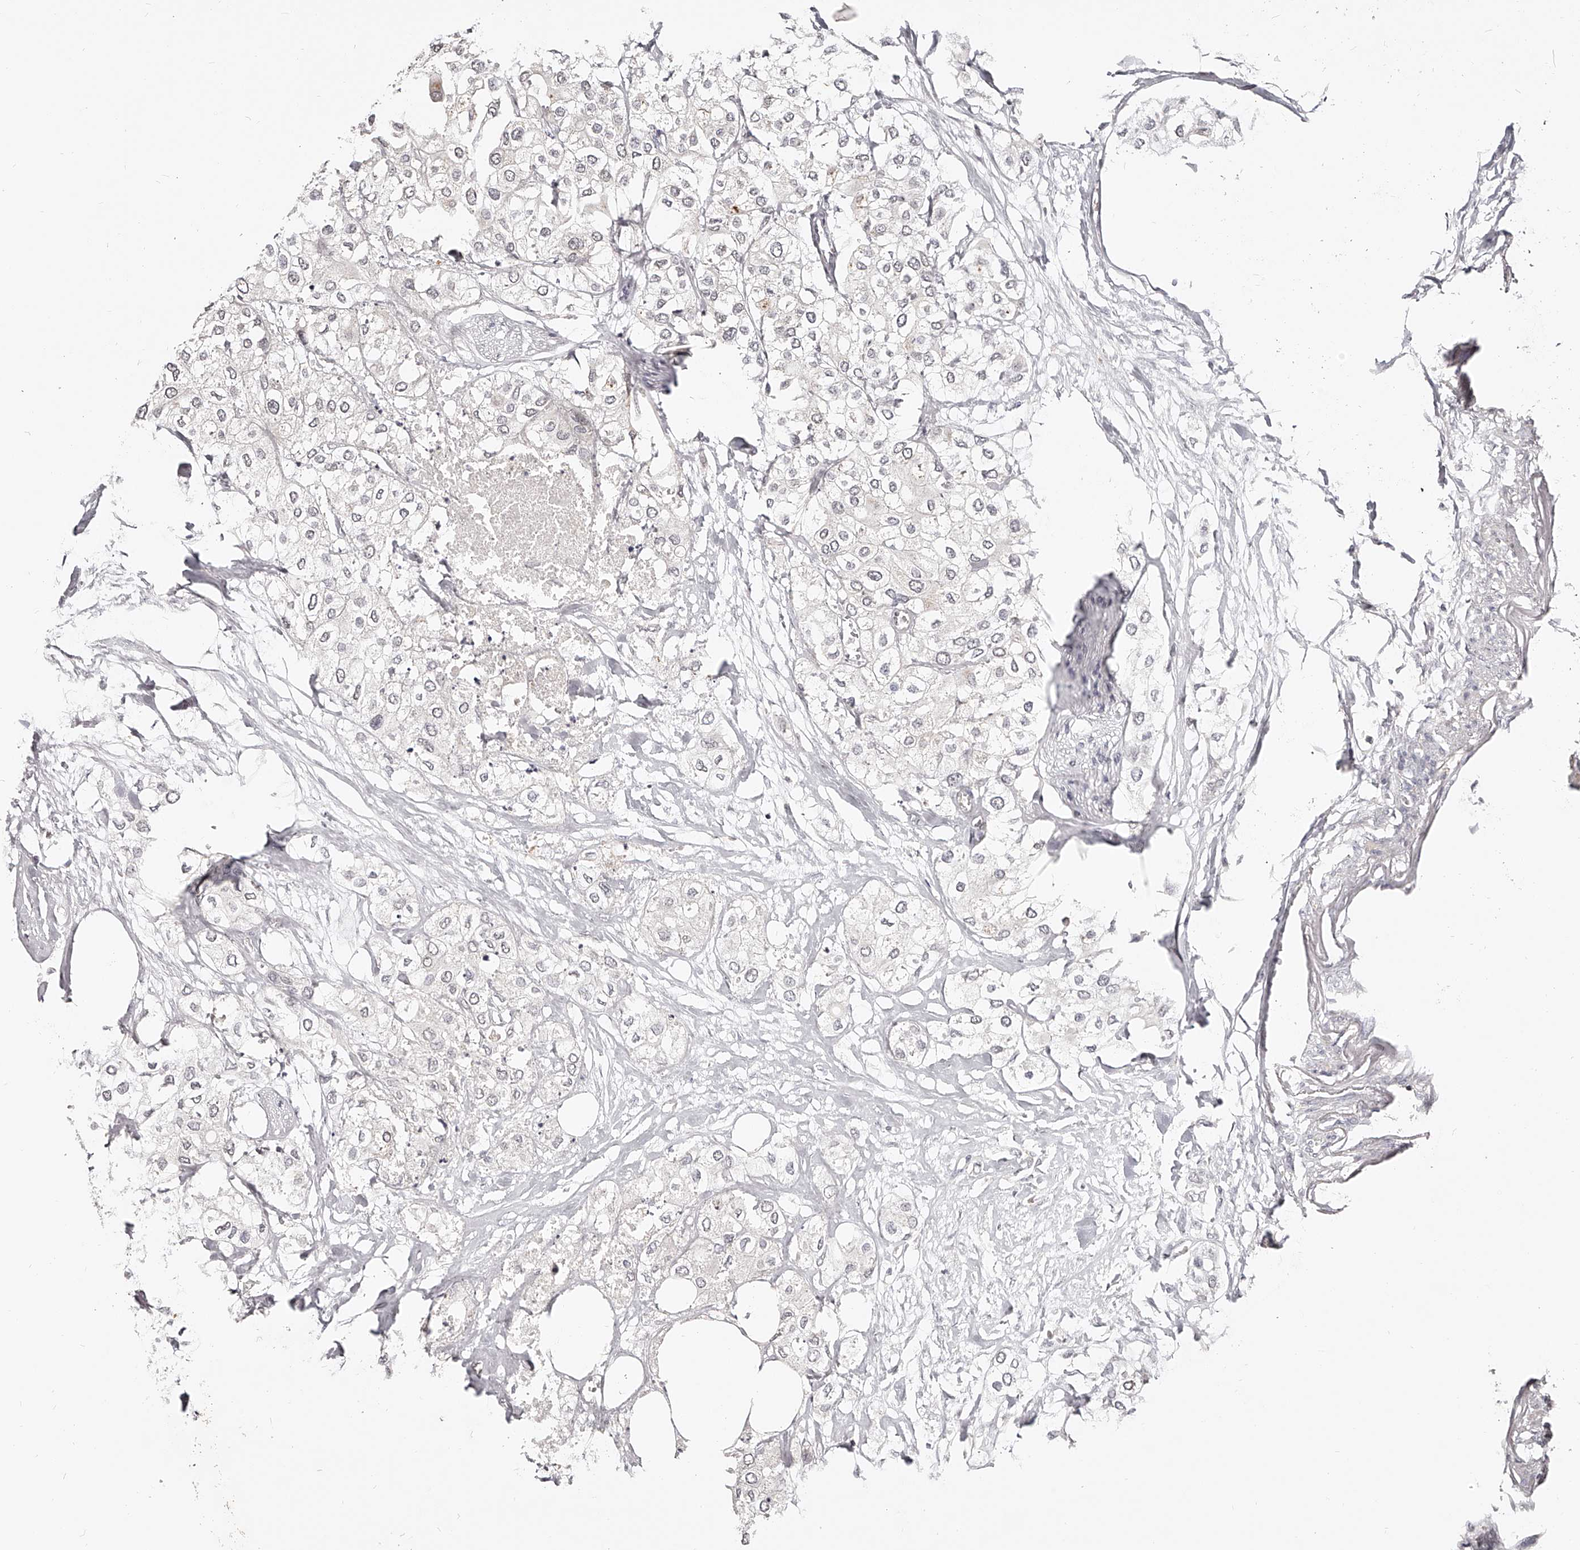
{"staining": {"intensity": "negative", "quantity": "none", "location": "none"}, "tissue": "urothelial cancer", "cell_type": "Tumor cells", "image_type": "cancer", "snomed": [{"axis": "morphology", "description": "Urothelial carcinoma, High grade"}, {"axis": "topography", "description": "Urinary bladder"}], "caption": "A high-resolution histopathology image shows IHC staining of urothelial carcinoma (high-grade), which reveals no significant expression in tumor cells. The staining was performed using DAB to visualize the protein expression in brown, while the nuclei were stained in blue with hematoxylin (Magnification: 20x).", "gene": "ZNF789", "patient": {"sex": "male", "age": 64}}